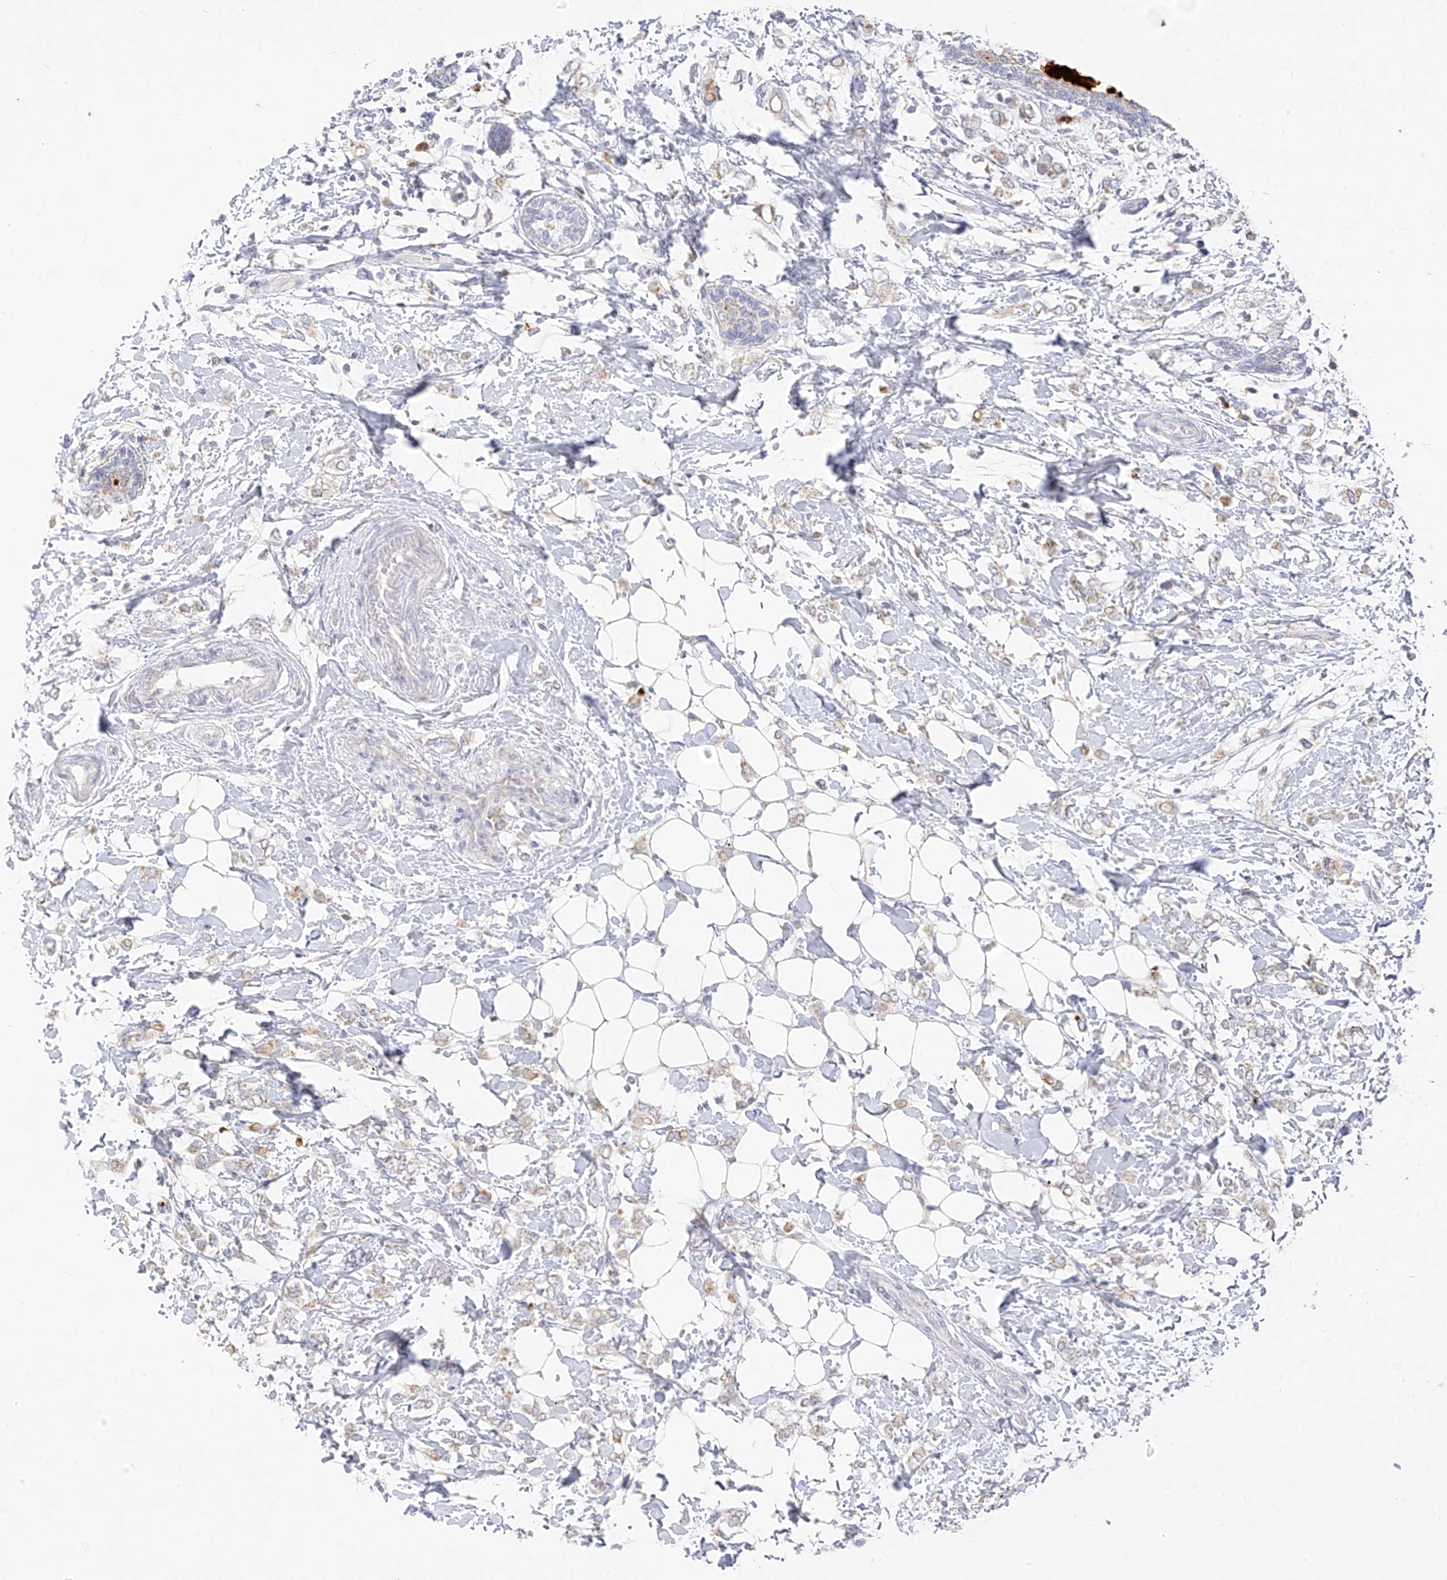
{"staining": {"intensity": "weak", "quantity": "<25%", "location": "cytoplasmic/membranous"}, "tissue": "breast cancer", "cell_type": "Tumor cells", "image_type": "cancer", "snomed": [{"axis": "morphology", "description": "Normal tissue, NOS"}, {"axis": "morphology", "description": "Lobular carcinoma"}, {"axis": "topography", "description": "Breast"}], "caption": "Breast cancer was stained to show a protein in brown. There is no significant staining in tumor cells. (DAB (3,3'-diaminobenzidine) immunohistochemistry, high magnification).", "gene": "ZNF404", "patient": {"sex": "female", "age": 47}}